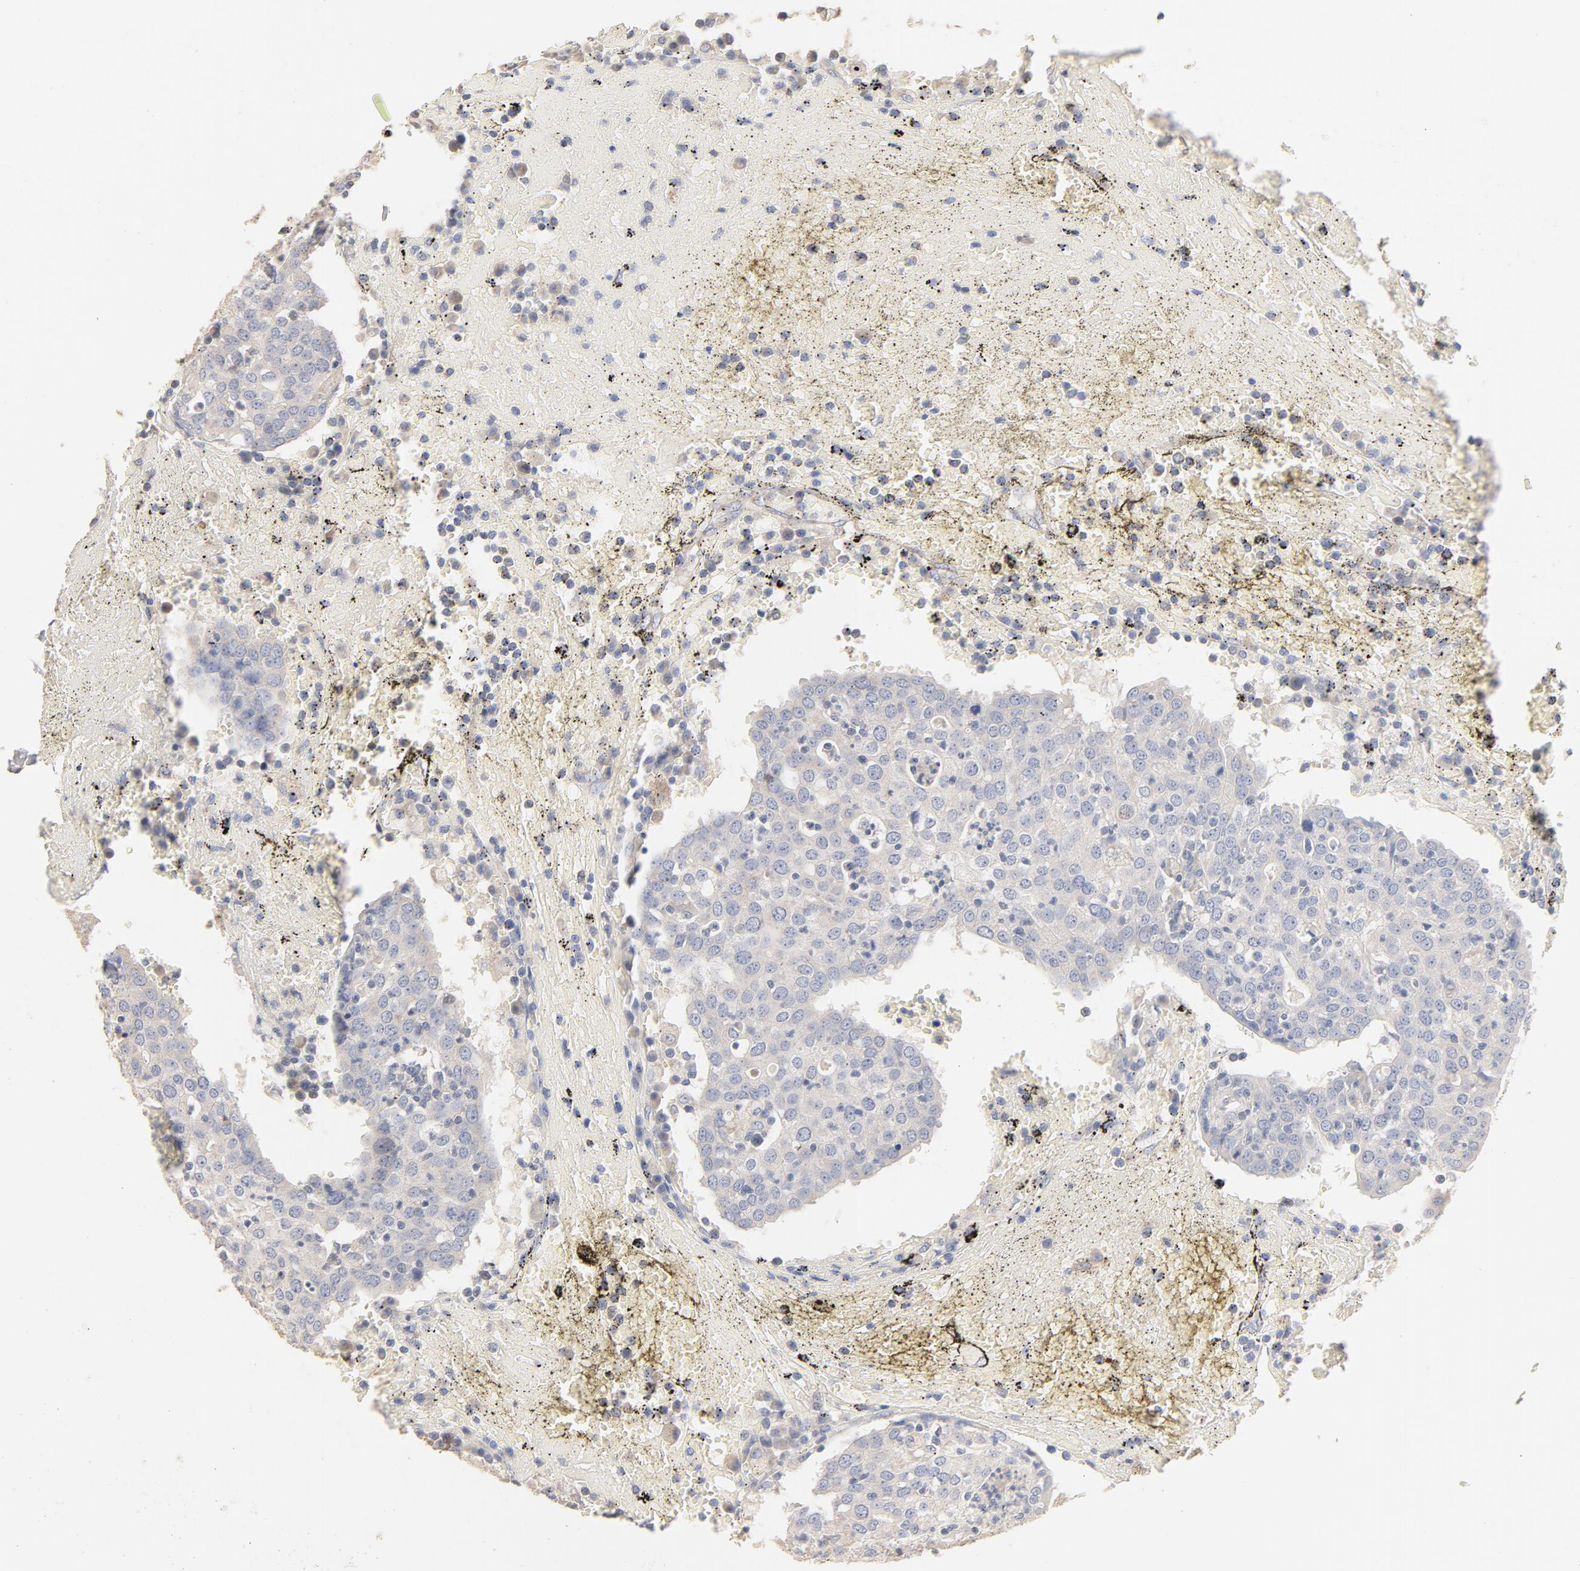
{"staining": {"intensity": "negative", "quantity": "none", "location": "none"}, "tissue": "head and neck cancer", "cell_type": "Tumor cells", "image_type": "cancer", "snomed": [{"axis": "morphology", "description": "Adenocarcinoma, NOS"}, {"axis": "topography", "description": "Salivary gland"}, {"axis": "topography", "description": "Head-Neck"}], "caption": "Head and neck cancer was stained to show a protein in brown. There is no significant positivity in tumor cells. Brightfield microscopy of immunohistochemistry (IHC) stained with DAB (brown) and hematoxylin (blue), captured at high magnification.", "gene": "FCGBP", "patient": {"sex": "female", "age": 65}}